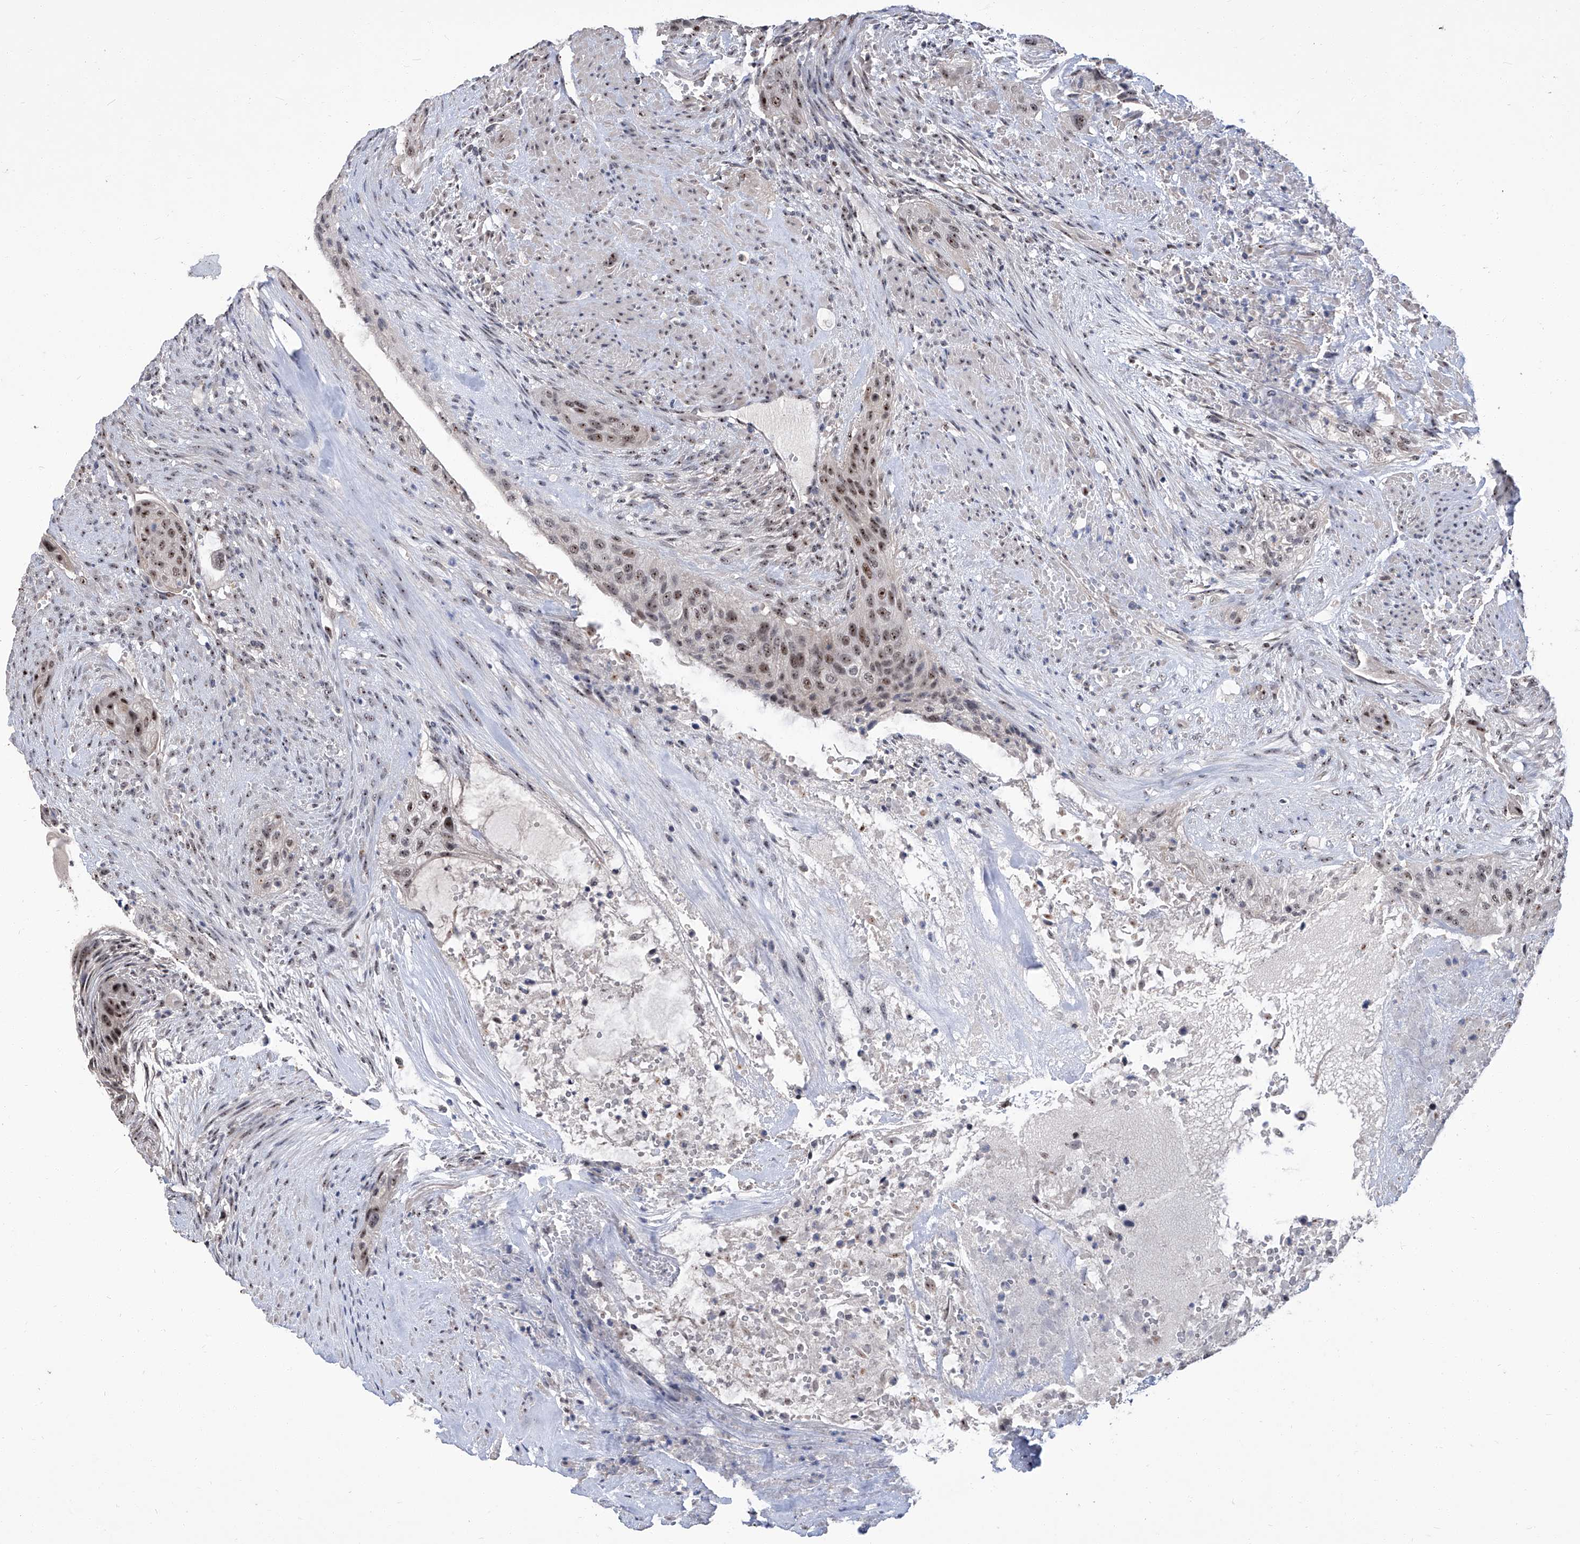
{"staining": {"intensity": "weak", "quantity": "25%-75%", "location": "nuclear"}, "tissue": "urothelial cancer", "cell_type": "Tumor cells", "image_type": "cancer", "snomed": [{"axis": "morphology", "description": "Urothelial carcinoma, High grade"}, {"axis": "topography", "description": "Urinary bladder"}], "caption": "Immunohistochemical staining of urothelial cancer exhibits weak nuclear protein positivity in about 25%-75% of tumor cells. (DAB (3,3'-diaminobenzidine) IHC with brightfield microscopy, high magnification).", "gene": "CMTR1", "patient": {"sex": "male", "age": 35}}